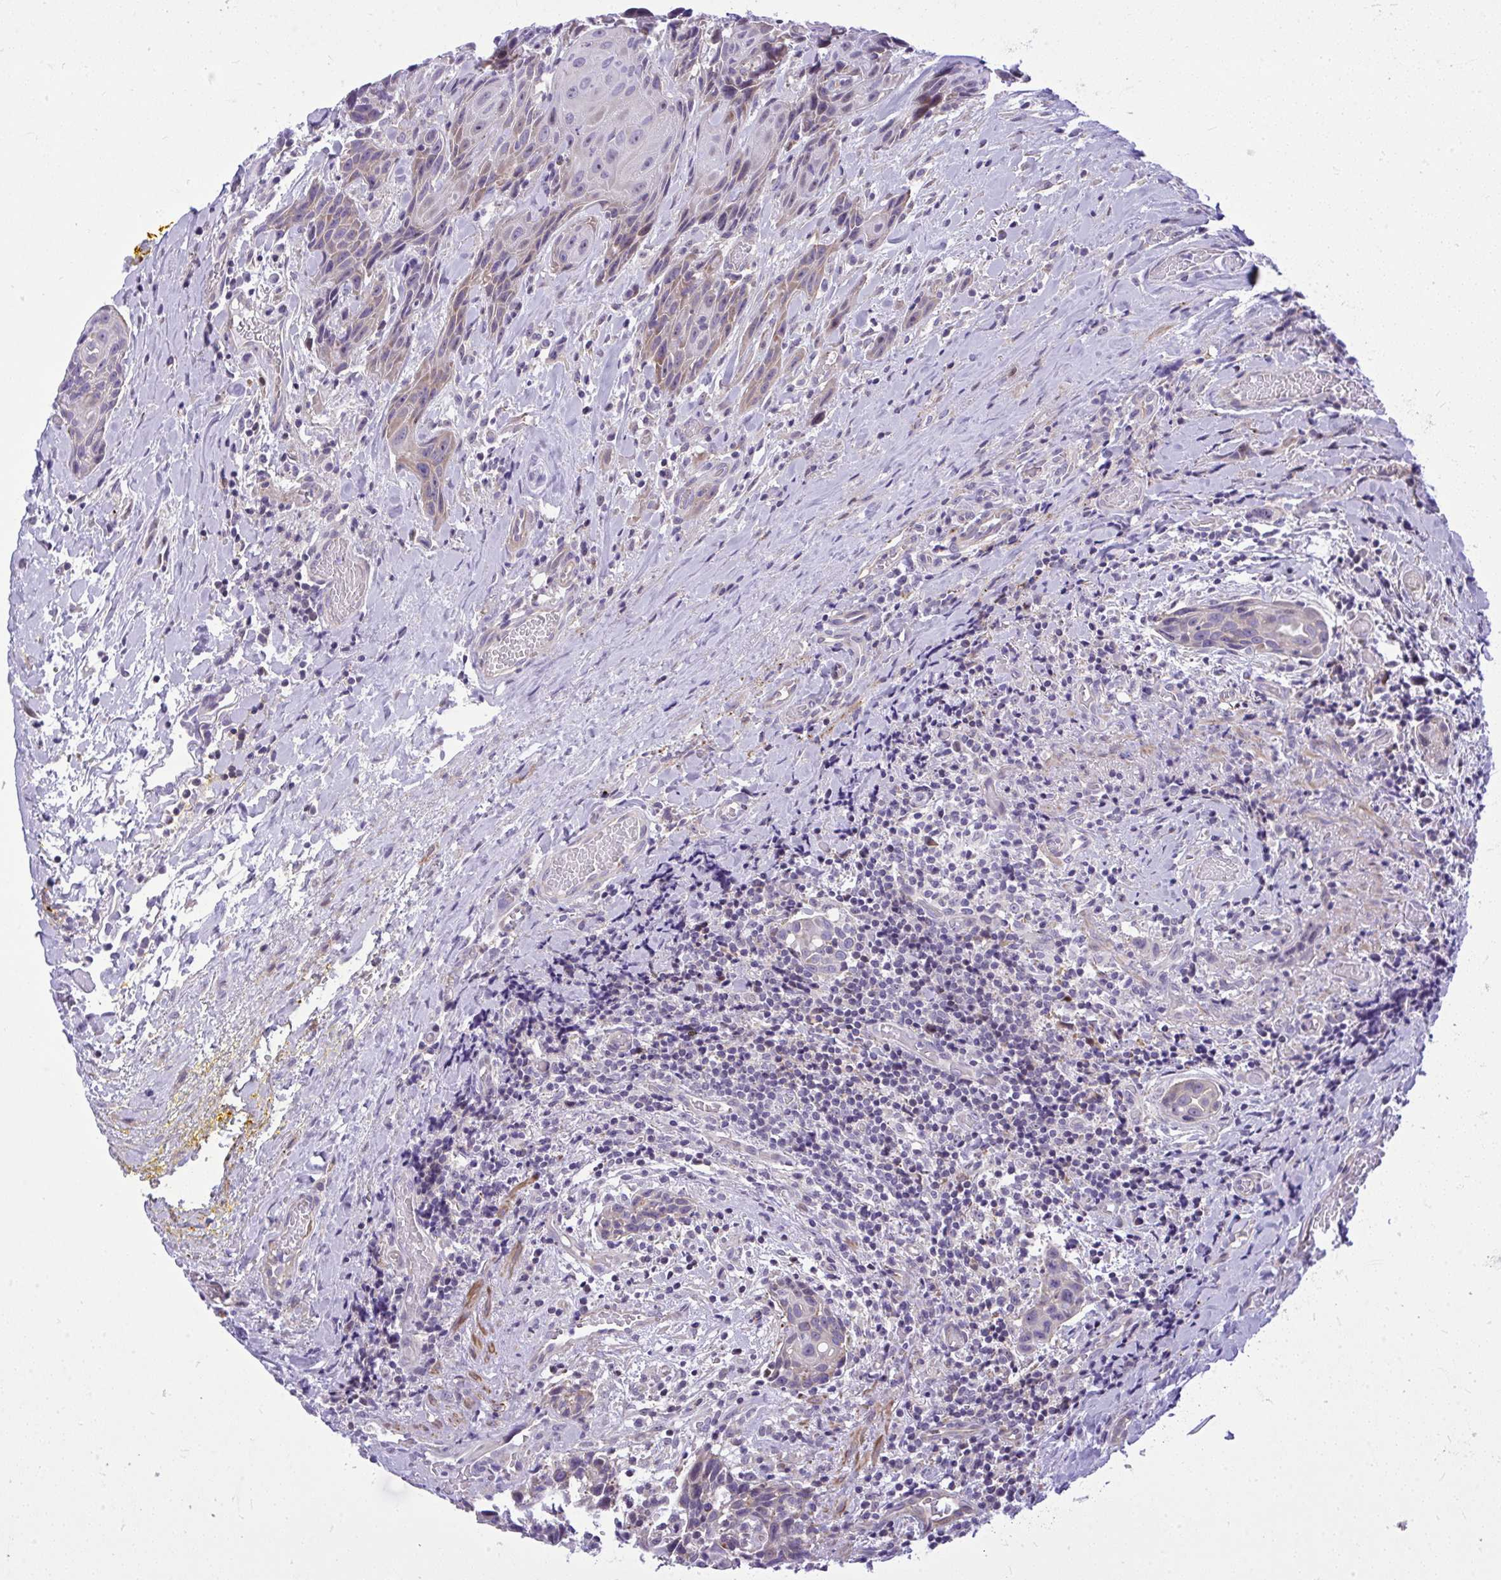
{"staining": {"intensity": "weak", "quantity": "<25%", "location": "cytoplasmic/membranous,nuclear"}, "tissue": "head and neck cancer", "cell_type": "Tumor cells", "image_type": "cancer", "snomed": [{"axis": "morphology", "description": "Squamous cell carcinoma, NOS"}, {"axis": "topography", "description": "Oral tissue"}, {"axis": "topography", "description": "Head-Neck"}], "caption": "This micrograph is of head and neck squamous cell carcinoma stained with immunohistochemistry to label a protein in brown with the nuclei are counter-stained blue. There is no positivity in tumor cells. (Immunohistochemistry (ihc), brightfield microscopy, high magnification).", "gene": "GRK4", "patient": {"sex": "male", "age": 49}}